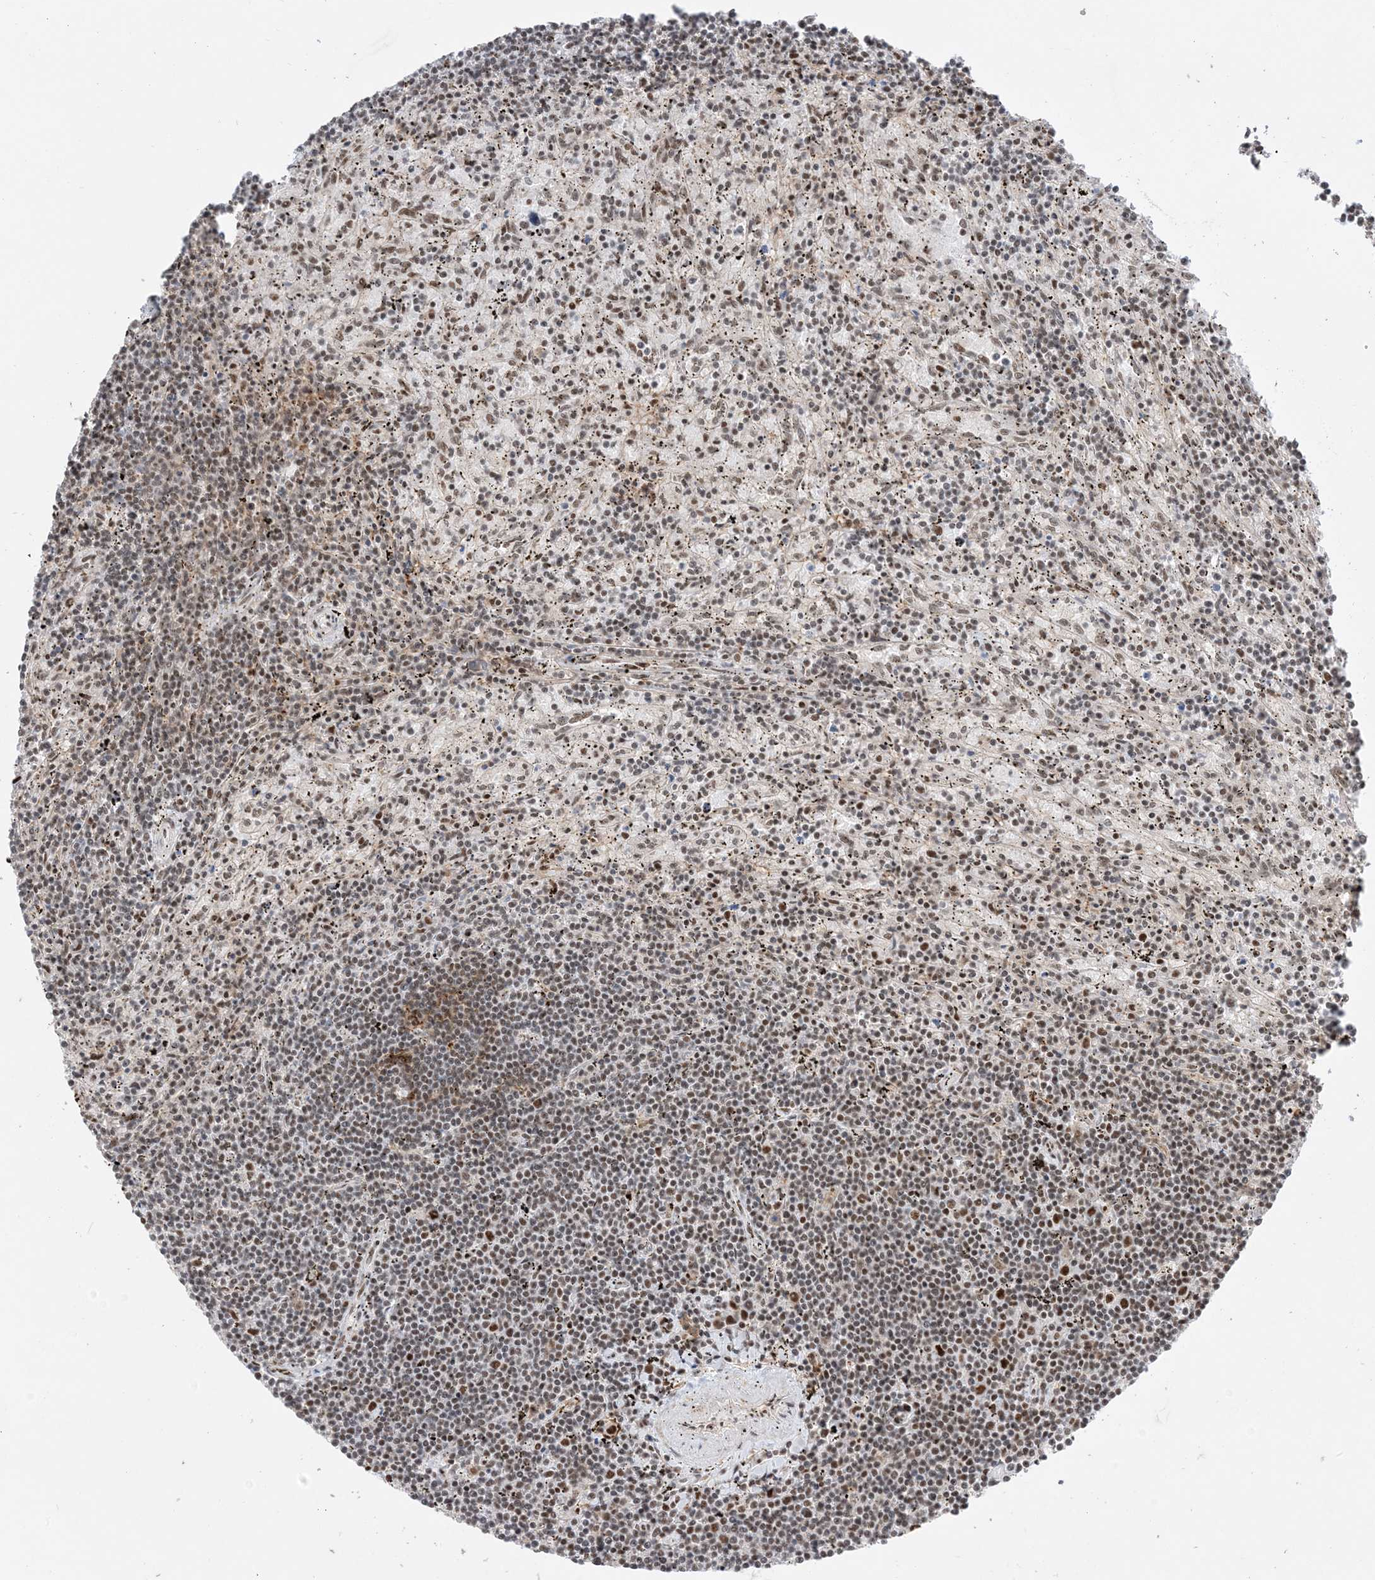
{"staining": {"intensity": "moderate", "quantity": "<25%", "location": "nuclear"}, "tissue": "lymphoma", "cell_type": "Tumor cells", "image_type": "cancer", "snomed": [{"axis": "morphology", "description": "Malignant lymphoma, non-Hodgkin's type, Low grade"}, {"axis": "topography", "description": "Spleen"}], "caption": "A photomicrograph of malignant lymphoma, non-Hodgkin's type (low-grade) stained for a protein demonstrates moderate nuclear brown staining in tumor cells.", "gene": "SF3A3", "patient": {"sex": "male", "age": 76}}